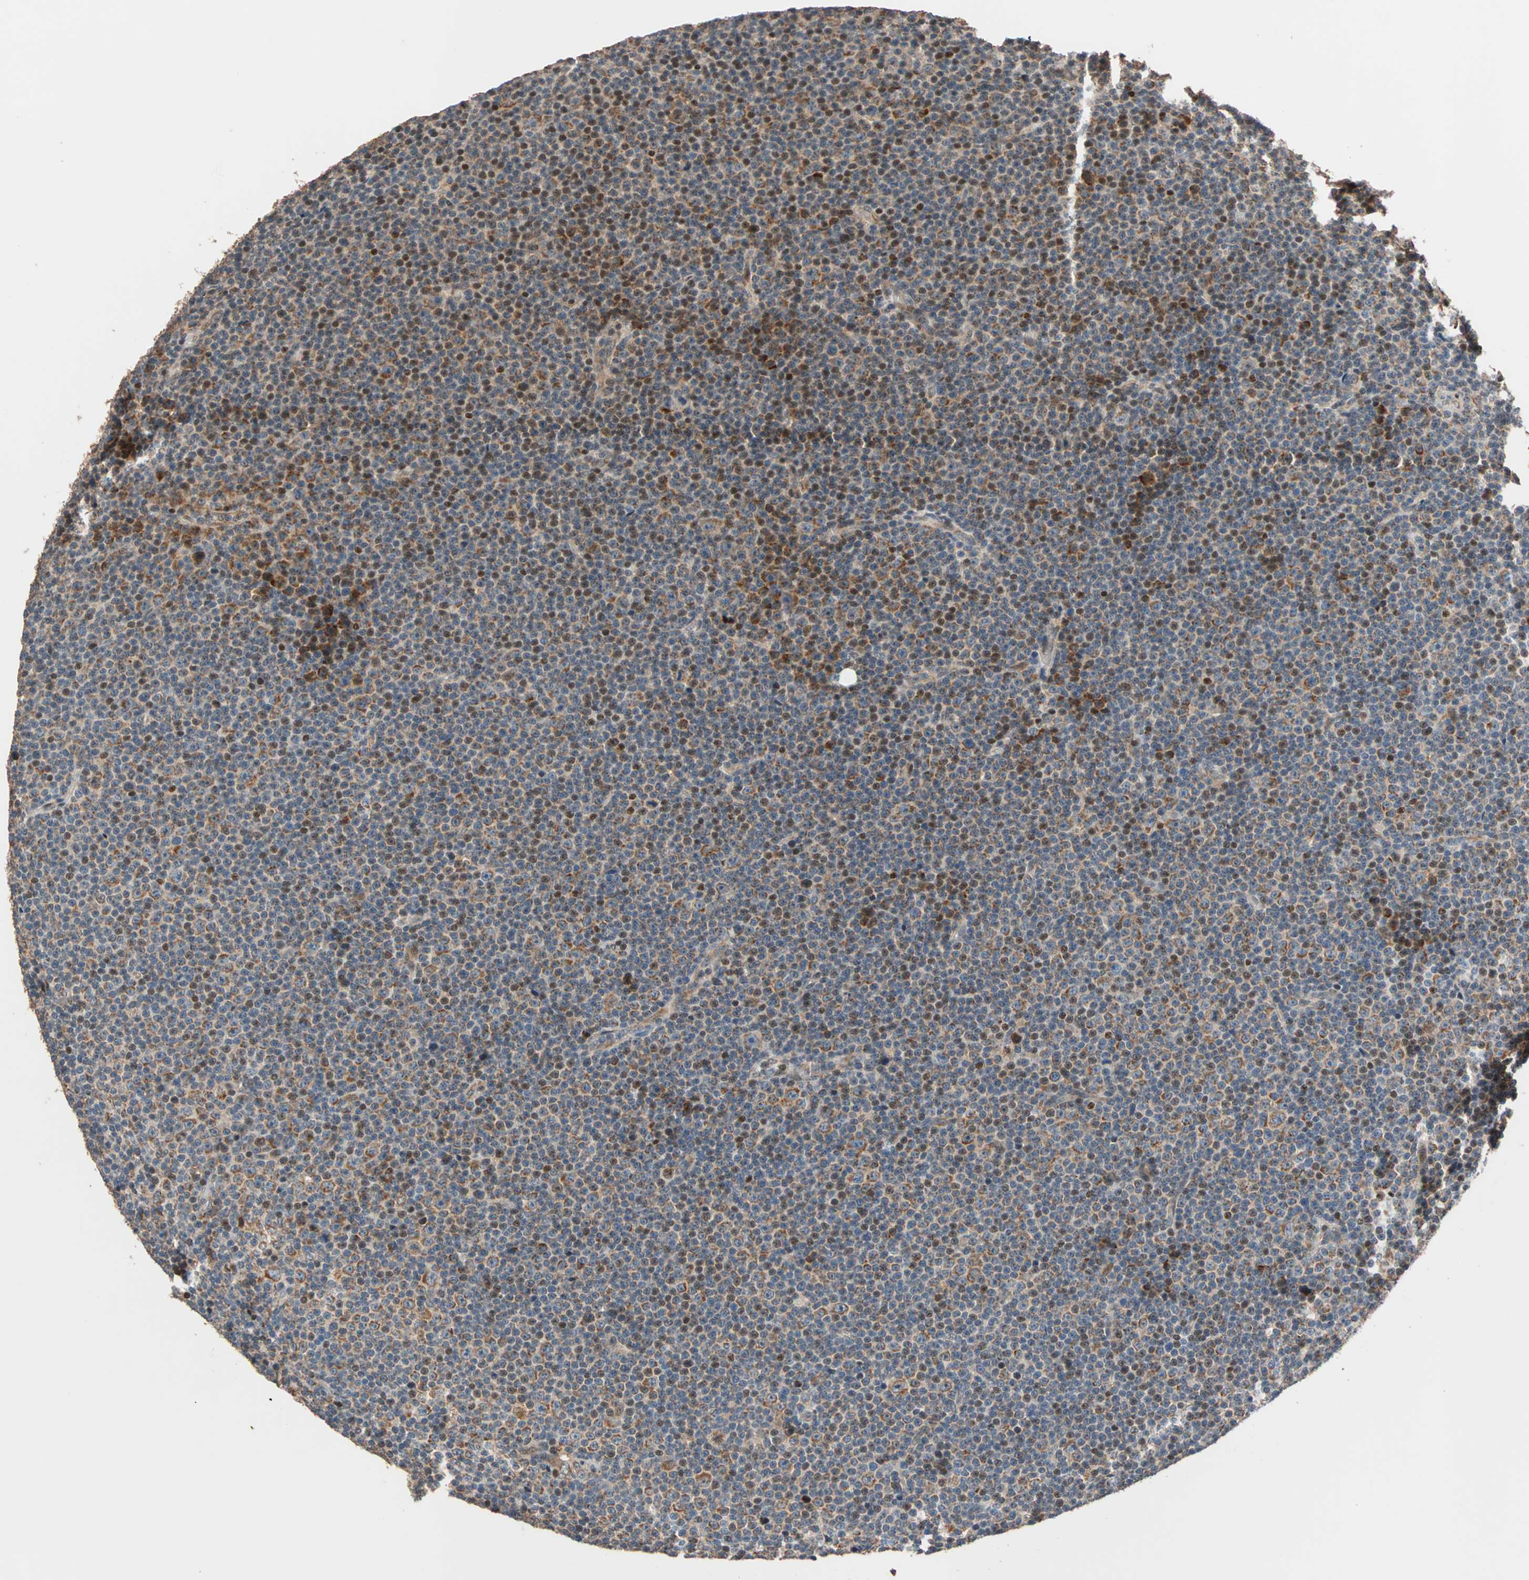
{"staining": {"intensity": "strong", "quantity": "25%-75%", "location": "cytoplasmic/membranous,nuclear"}, "tissue": "lymphoma", "cell_type": "Tumor cells", "image_type": "cancer", "snomed": [{"axis": "morphology", "description": "Malignant lymphoma, non-Hodgkin's type, Low grade"}, {"axis": "topography", "description": "Lymph node"}], "caption": "High-magnification brightfield microscopy of malignant lymphoma, non-Hodgkin's type (low-grade) stained with DAB (3,3'-diaminobenzidine) (brown) and counterstained with hematoxylin (blue). tumor cells exhibit strong cytoplasmic/membranous and nuclear expression is identified in approximately25%-75% of cells.", "gene": "HECW1", "patient": {"sex": "female", "age": 67}}